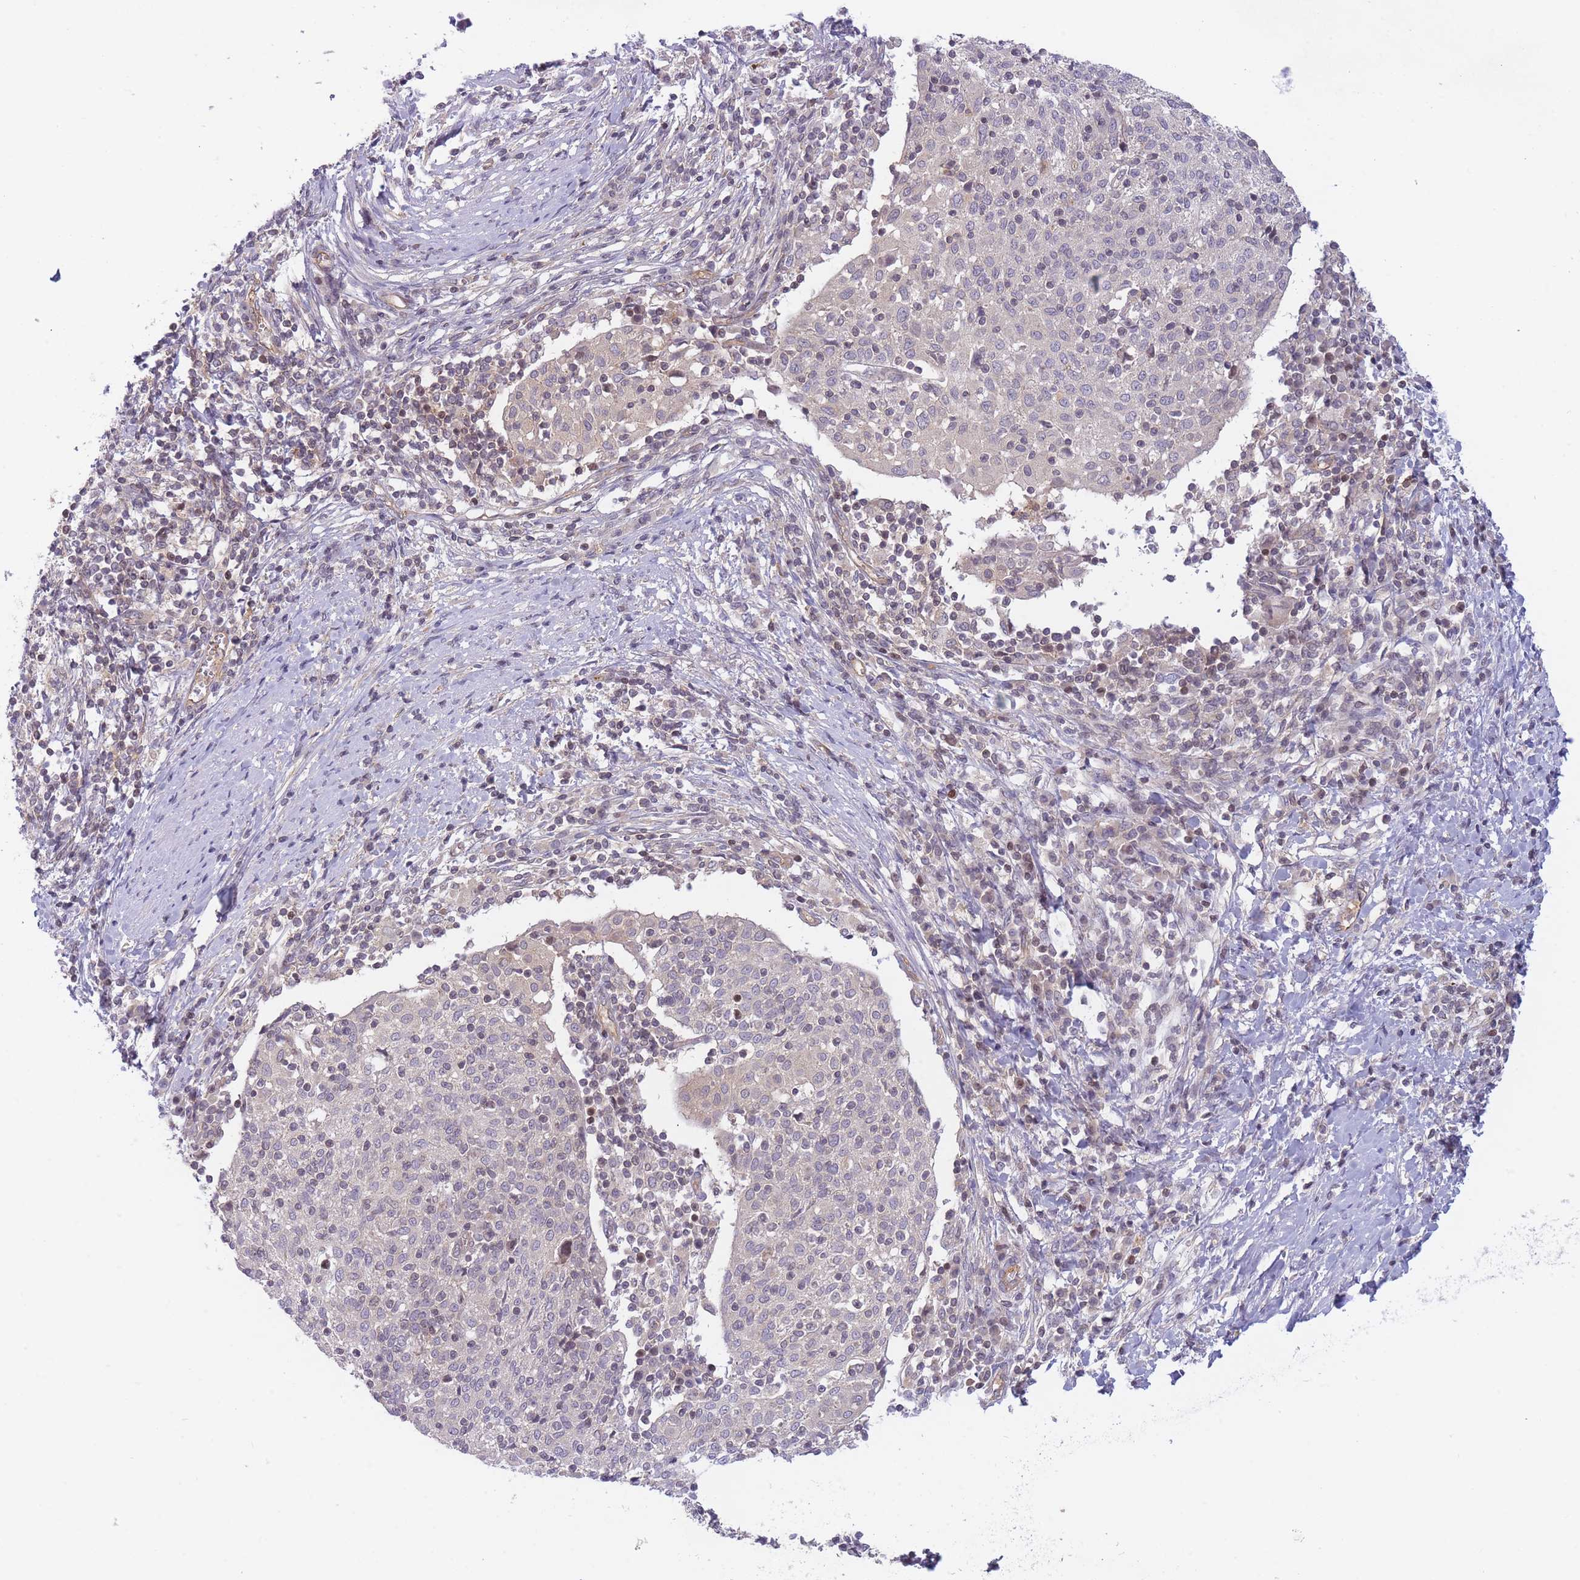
{"staining": {"intensity": "negative", "quantity": "none", "location": "none"}, "tissue": "cervical cancer", "cell_type": "Tumor cells", "image_type": "cancer", "snomed": [{"axis": "morphology", "description": "Squamous cell carcinoma, NOS"}, {"axis": "topography", "description": "Cervix"}], "caption": "Immunohistochemistry of human cervical squamous cell carcinoma demonstrates no staining in tumor cells. (Brightfield microscopy of DAB IHC at high magnification).", "gene": "SLC35F5", "patient": {"sex": "female", "age": 52}}